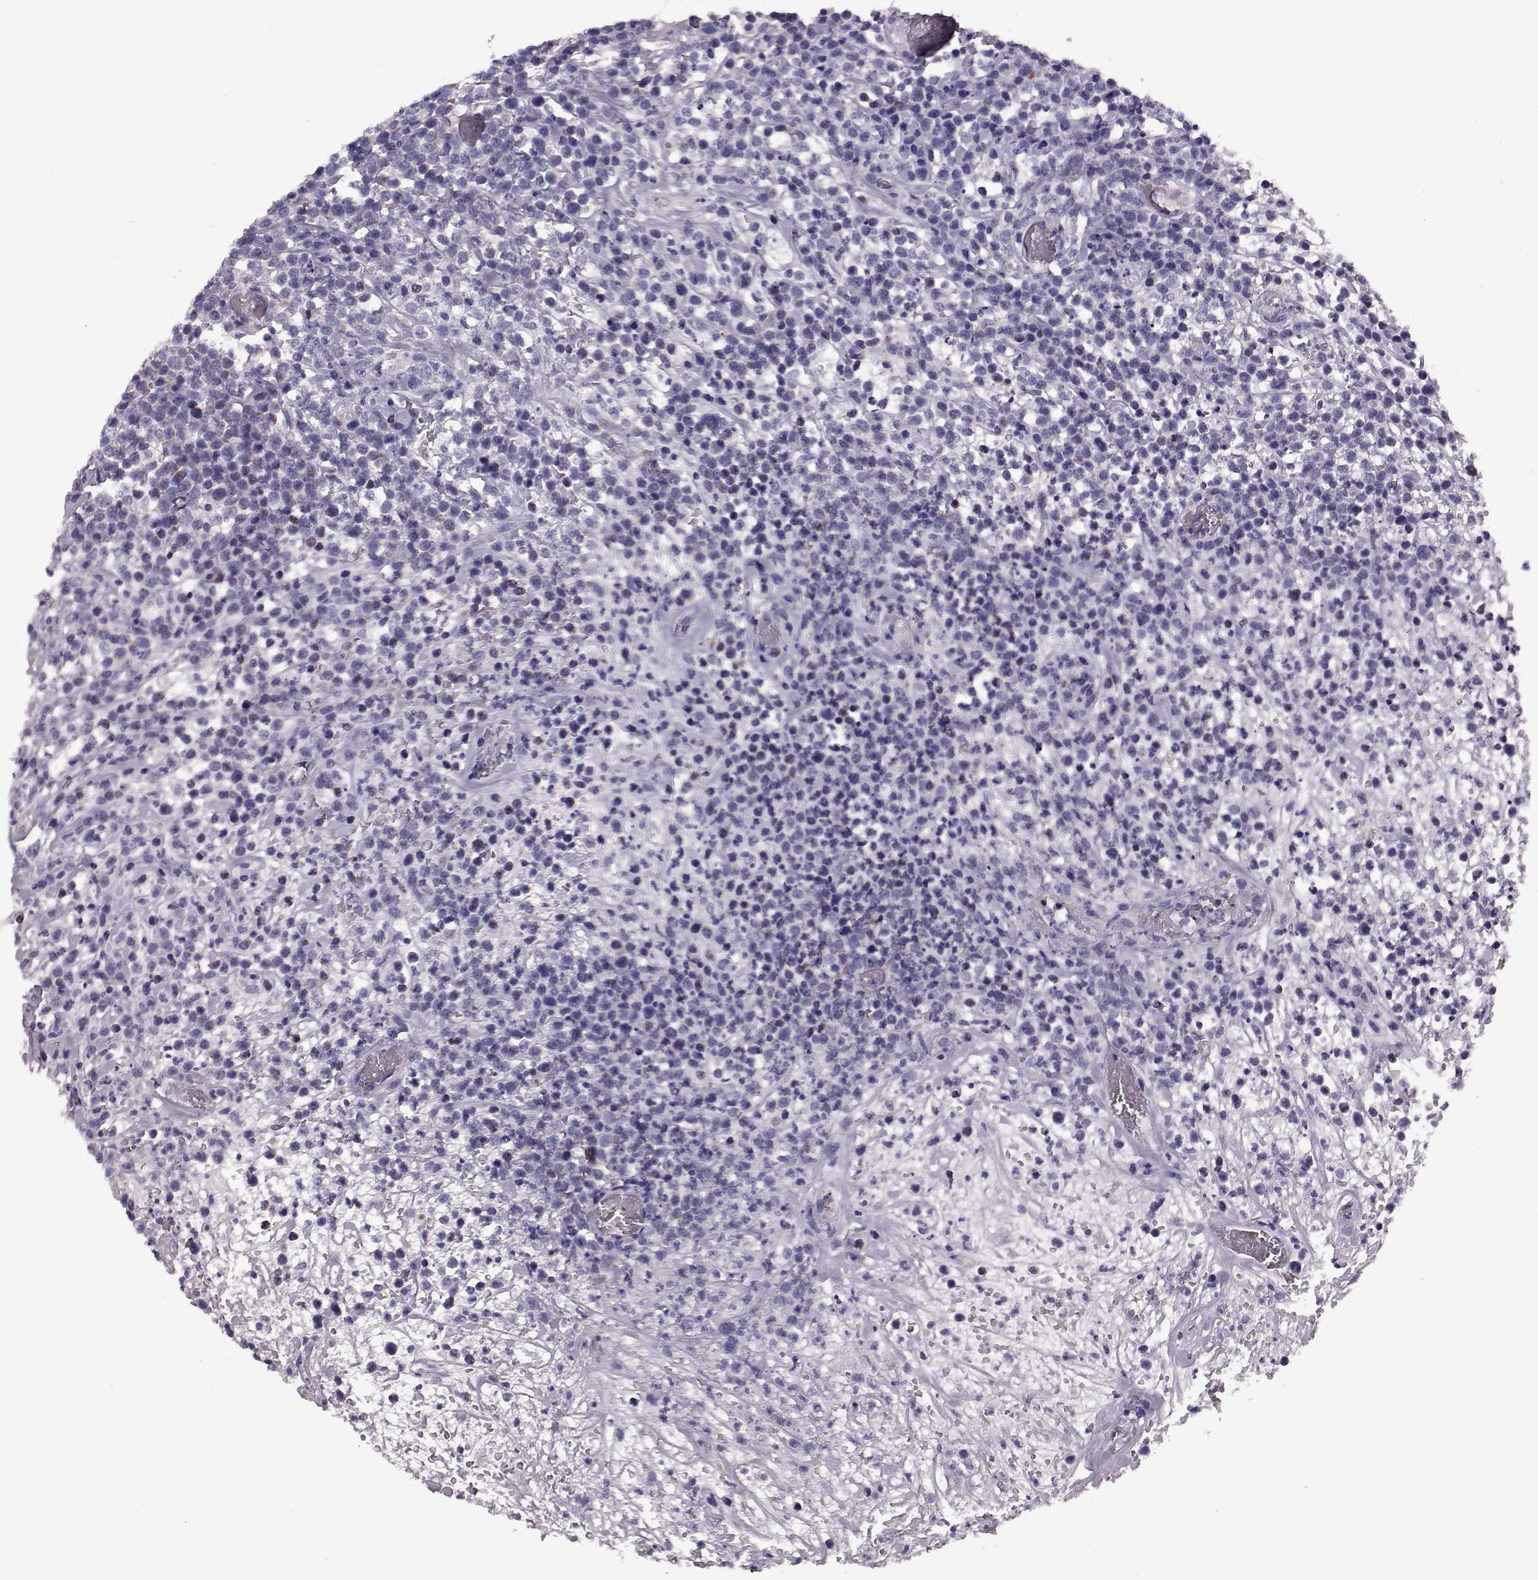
{"staining": {"intensity": "negative", "quantity": "none", "location": "none"}, "tissue": "lymphoma", "cell_type": "Tumor cells", "image_type": "cancer", "snomed": [{"axis": "morphology", "description": "Malignant lymphoma, non-Hodgkin's type, High grade"}, {"axis": "topography", "description": "Soft tissue"}], "caption": "High magnification brightfield microscopy of lymphoma stained with DAB (brown) and counterstained with hematoxylin (blue): tumor cells show no significant positivity.", "gene": "RIMS2", "patient": {"sex": "female", "age": 56}}